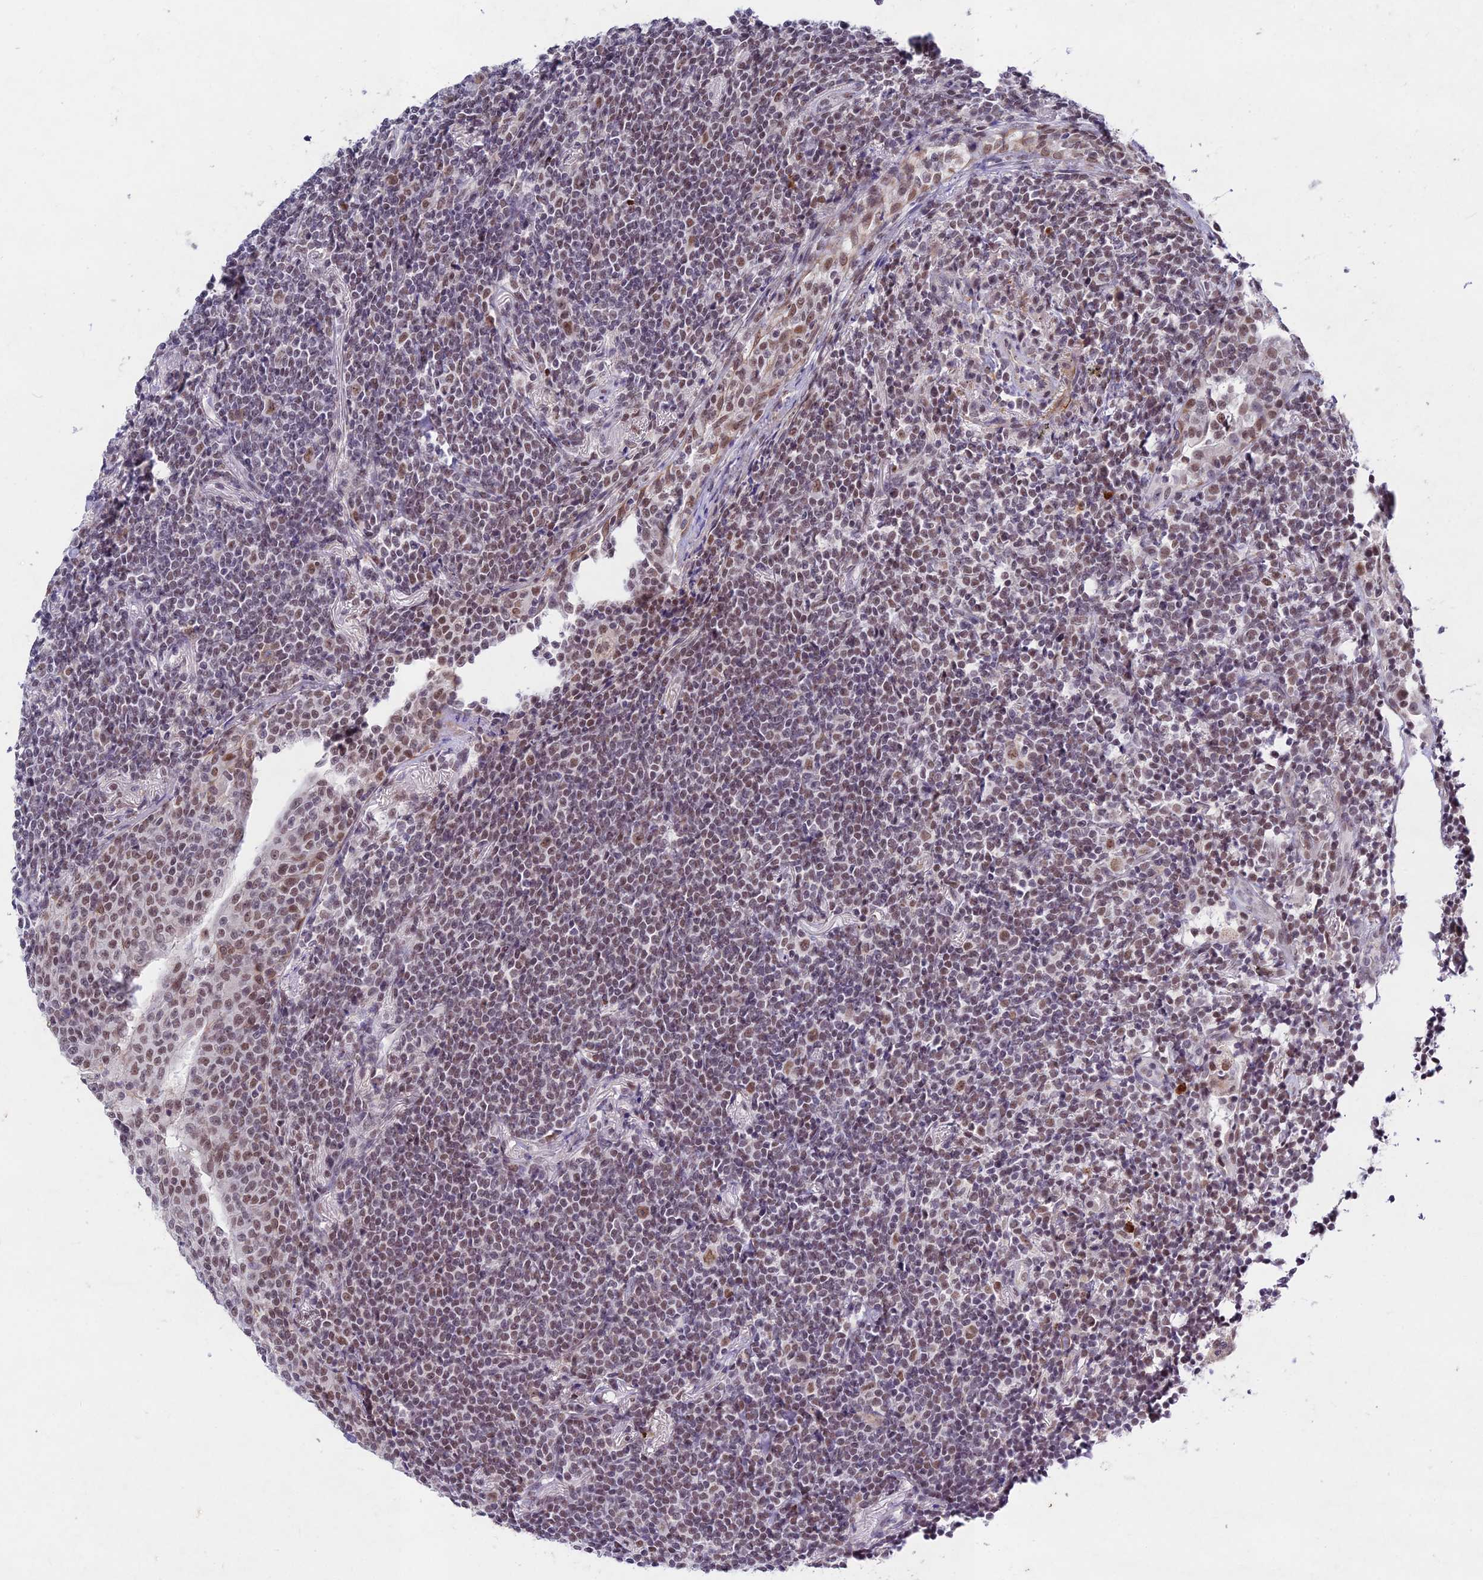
{"staining": {"intensity": "weak", "quantity": "<25%", "location": "nuclear"}, "tissue": "lymphoma", "cell_type": "Tumor cells", "image_type": "cancer", "snomed": [{"axis": "morphology", "description": "Malignant lymphoma, non-Hodgkin's type, Low grade"}, {"axis": "topography", "description": "Lung"}], "caption": "Immunohistochemistry (IHC) of human lymphoma displays no staining in tumor cells. The staining is performed using DAB (3,3'-diaminobenzidine) brown chromogen with nuclei counter-stained in using hematoxylin.", "gene": "RAVER1", "patient": {"sex": "female", "age": 71}}